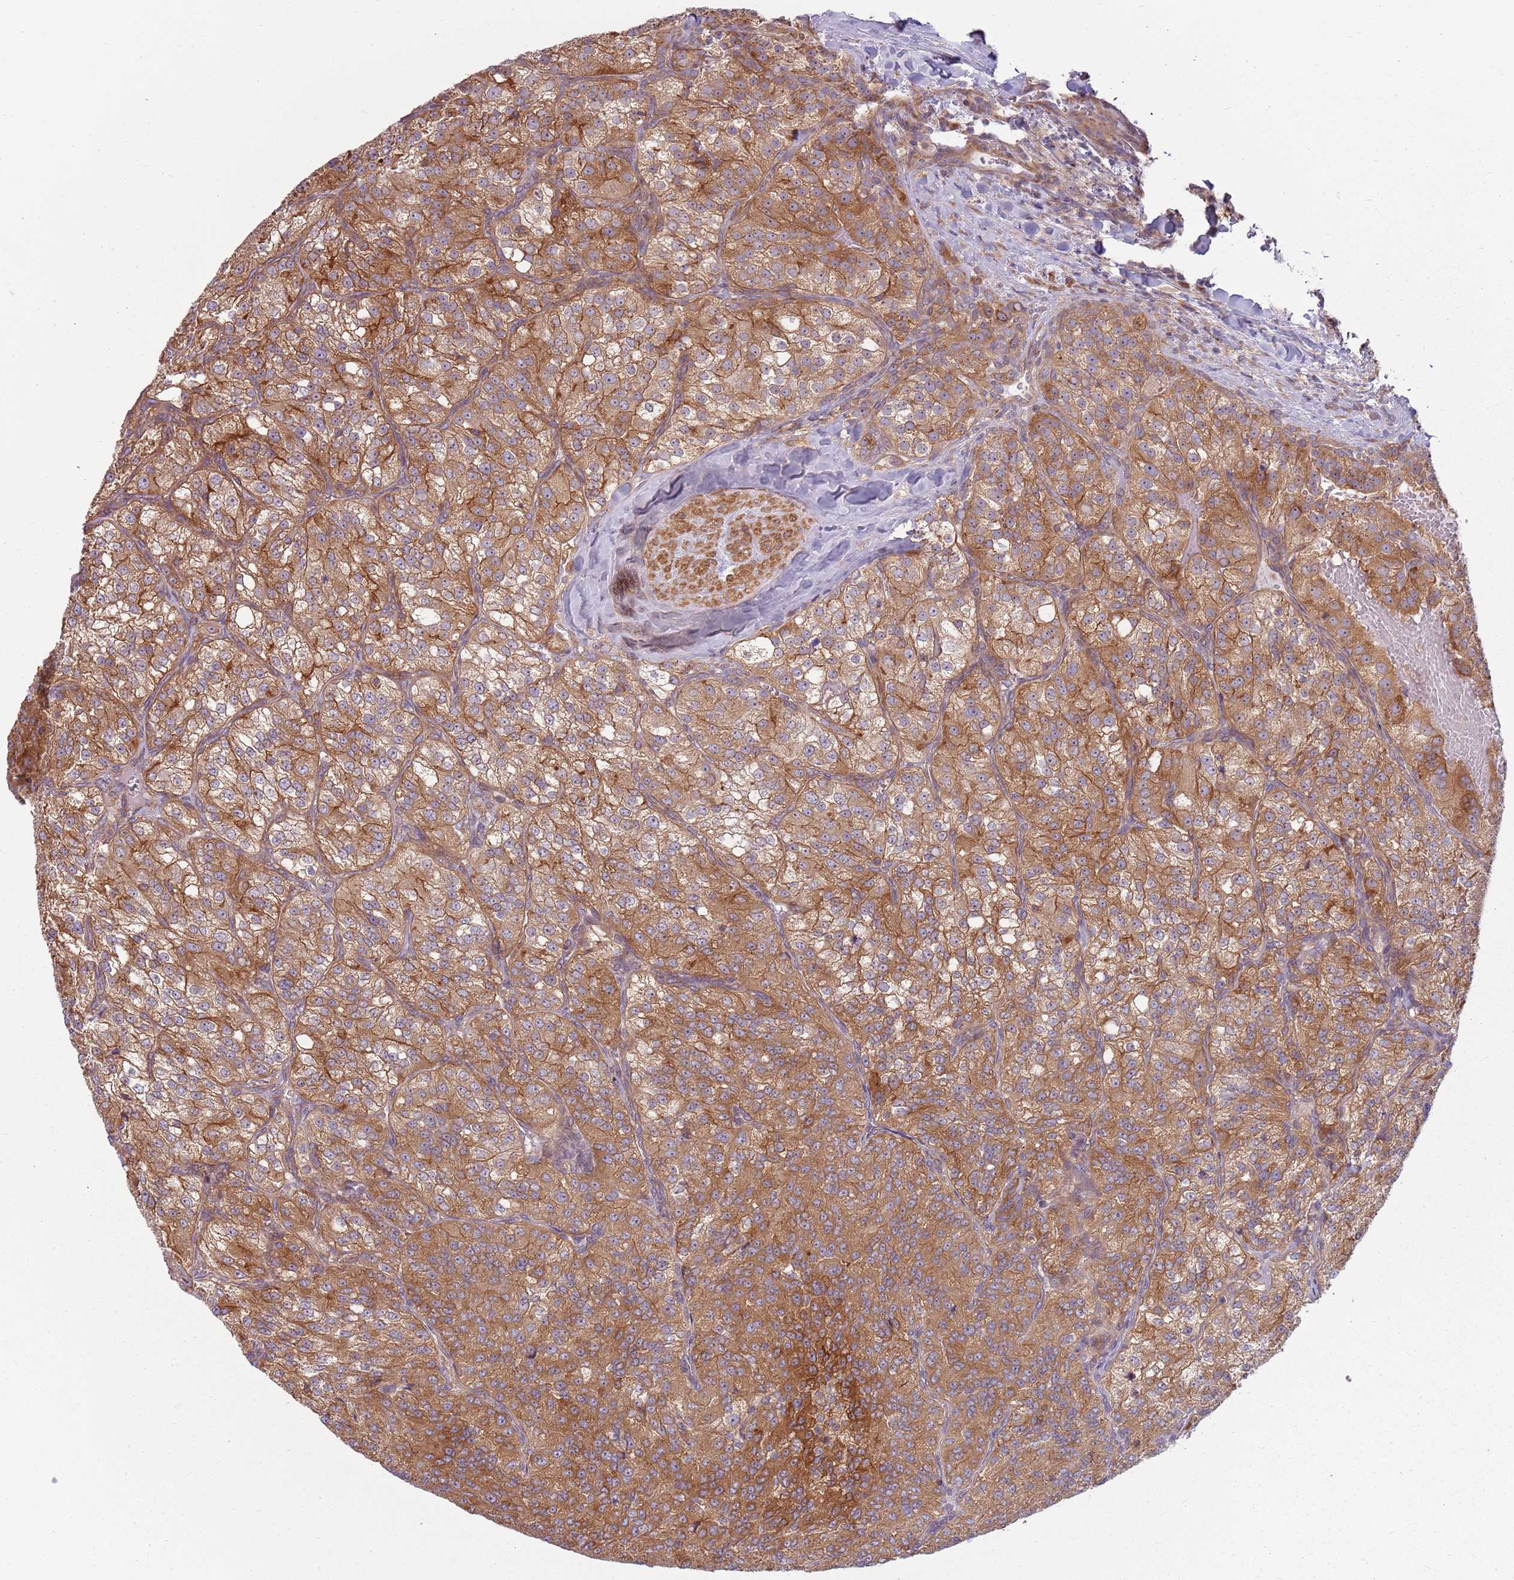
{"staining": {"intensity": "moderate", "quantity": ">75%", "location": "cytoplasmic/membranous"}, "tissue": "renal cancer", "cell_type": "Tumor cells", "image_type": "cancer", "snomed": [{"axis": "morphology", "description": "Adenocarcinoma, NOS"}, {"axis": "topography", "description": "Kidney"}], "caption": "High-magnification brightfield microscopy of adenocarcinoma (renal) stained with DAB (3,3'-diaminobenzidine) (brown) and counterstained with hematoxylin (blue). tumor cells exhibit moderate cytoplasmic/membranous staining is seen in approximately>75% of cells. (DAB IHC with brightfield microscopy, high magnification).", "gene": "RPL21", "patient": {"sex": "female", "age": 63}}